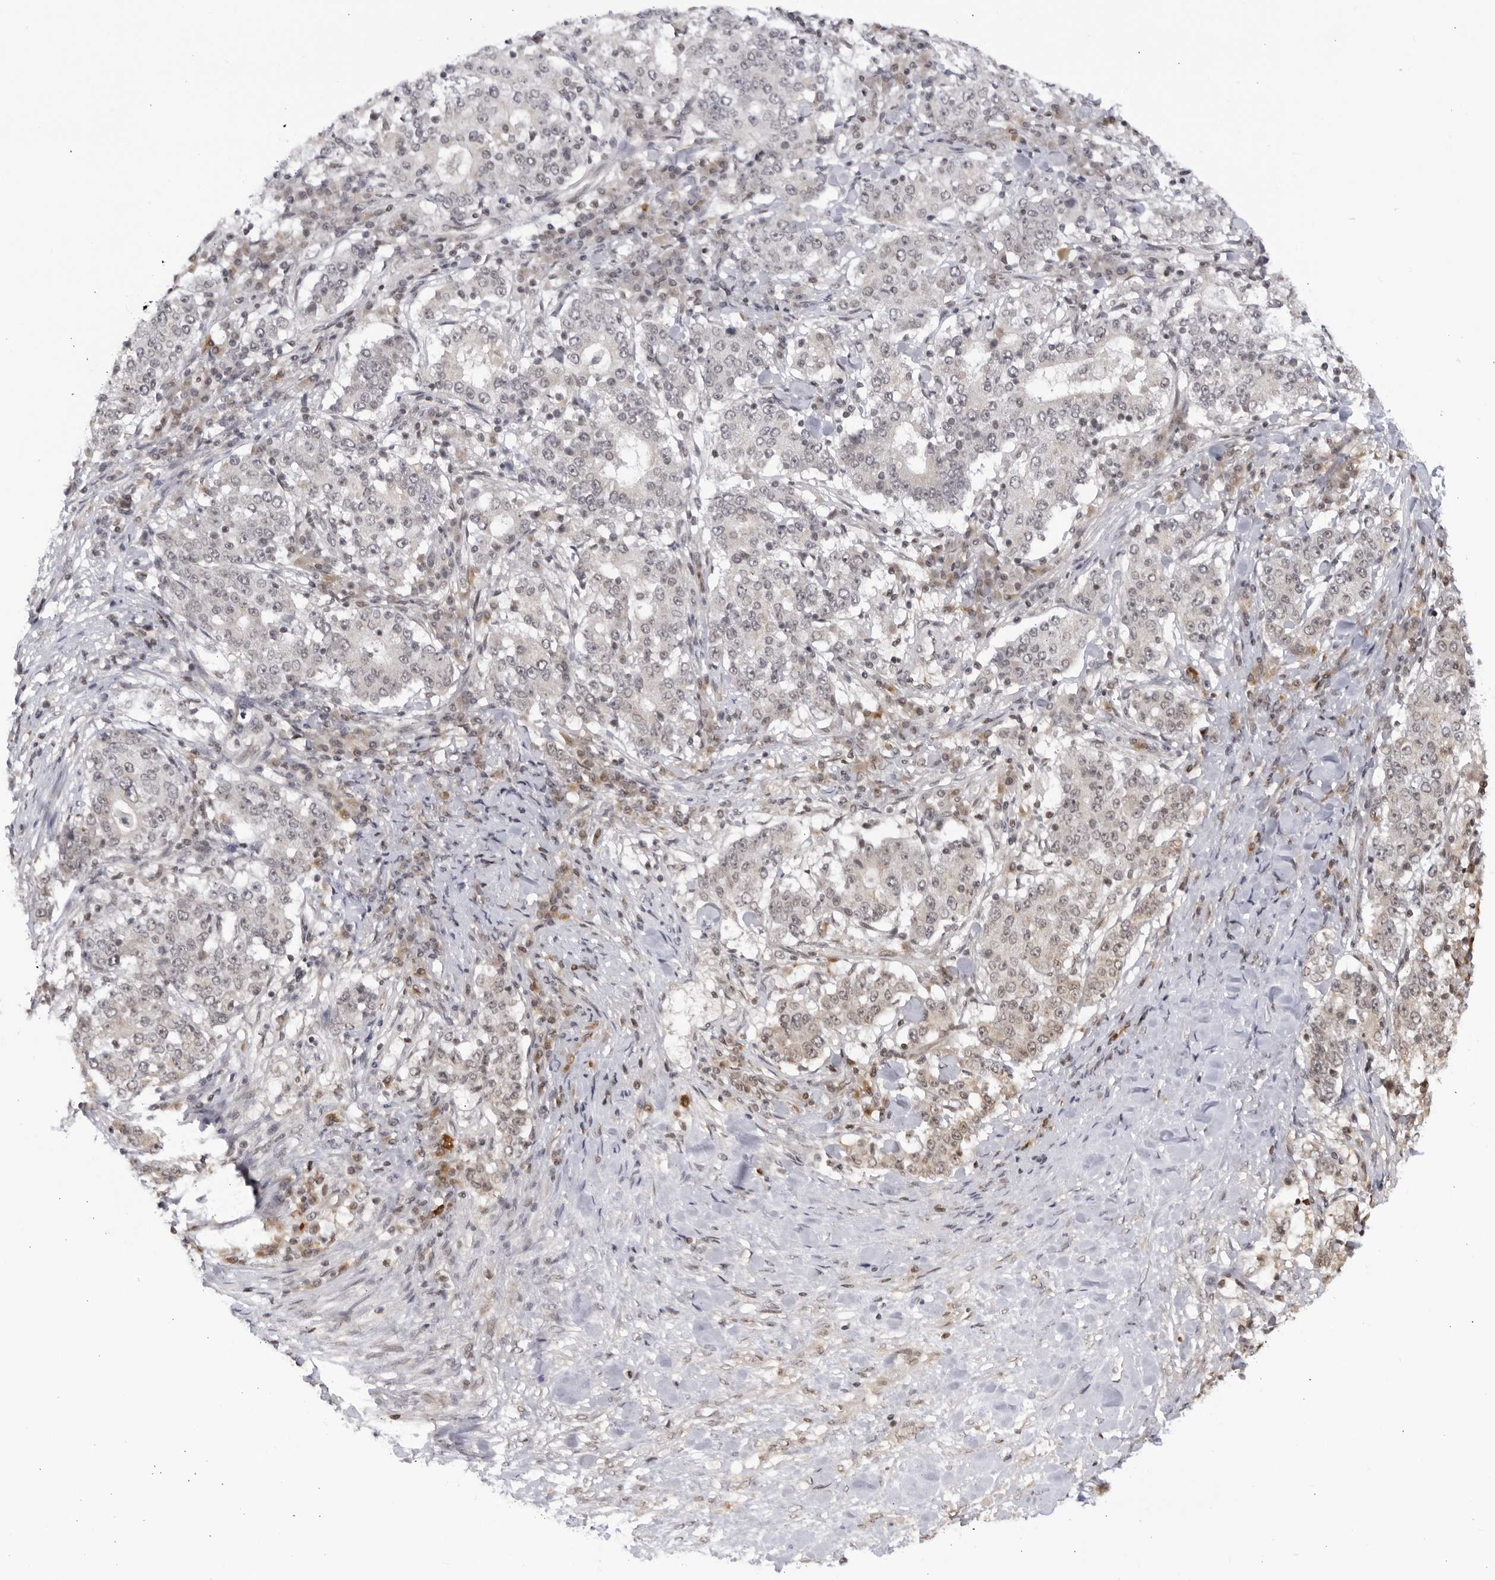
{"staining": {"intensity": "negative", "quantity": "none", "location": "none"}, "tissue": "stomach cancer", "cell_type": "Tumor cells", "image_type": "cancer", "snomed": [{"axis": "morphology", "description": "Adenocarcinoma, NOS"}, {"axis": "topography", "description": "Stomach"}], "caption": "This is an immunohistochemistry (IHC) histopathology image of human stomach cancer. There is no expression in tumor cells.", "gene": "RASGEF1C", "patient": {"sex": "male", "age": 59}}